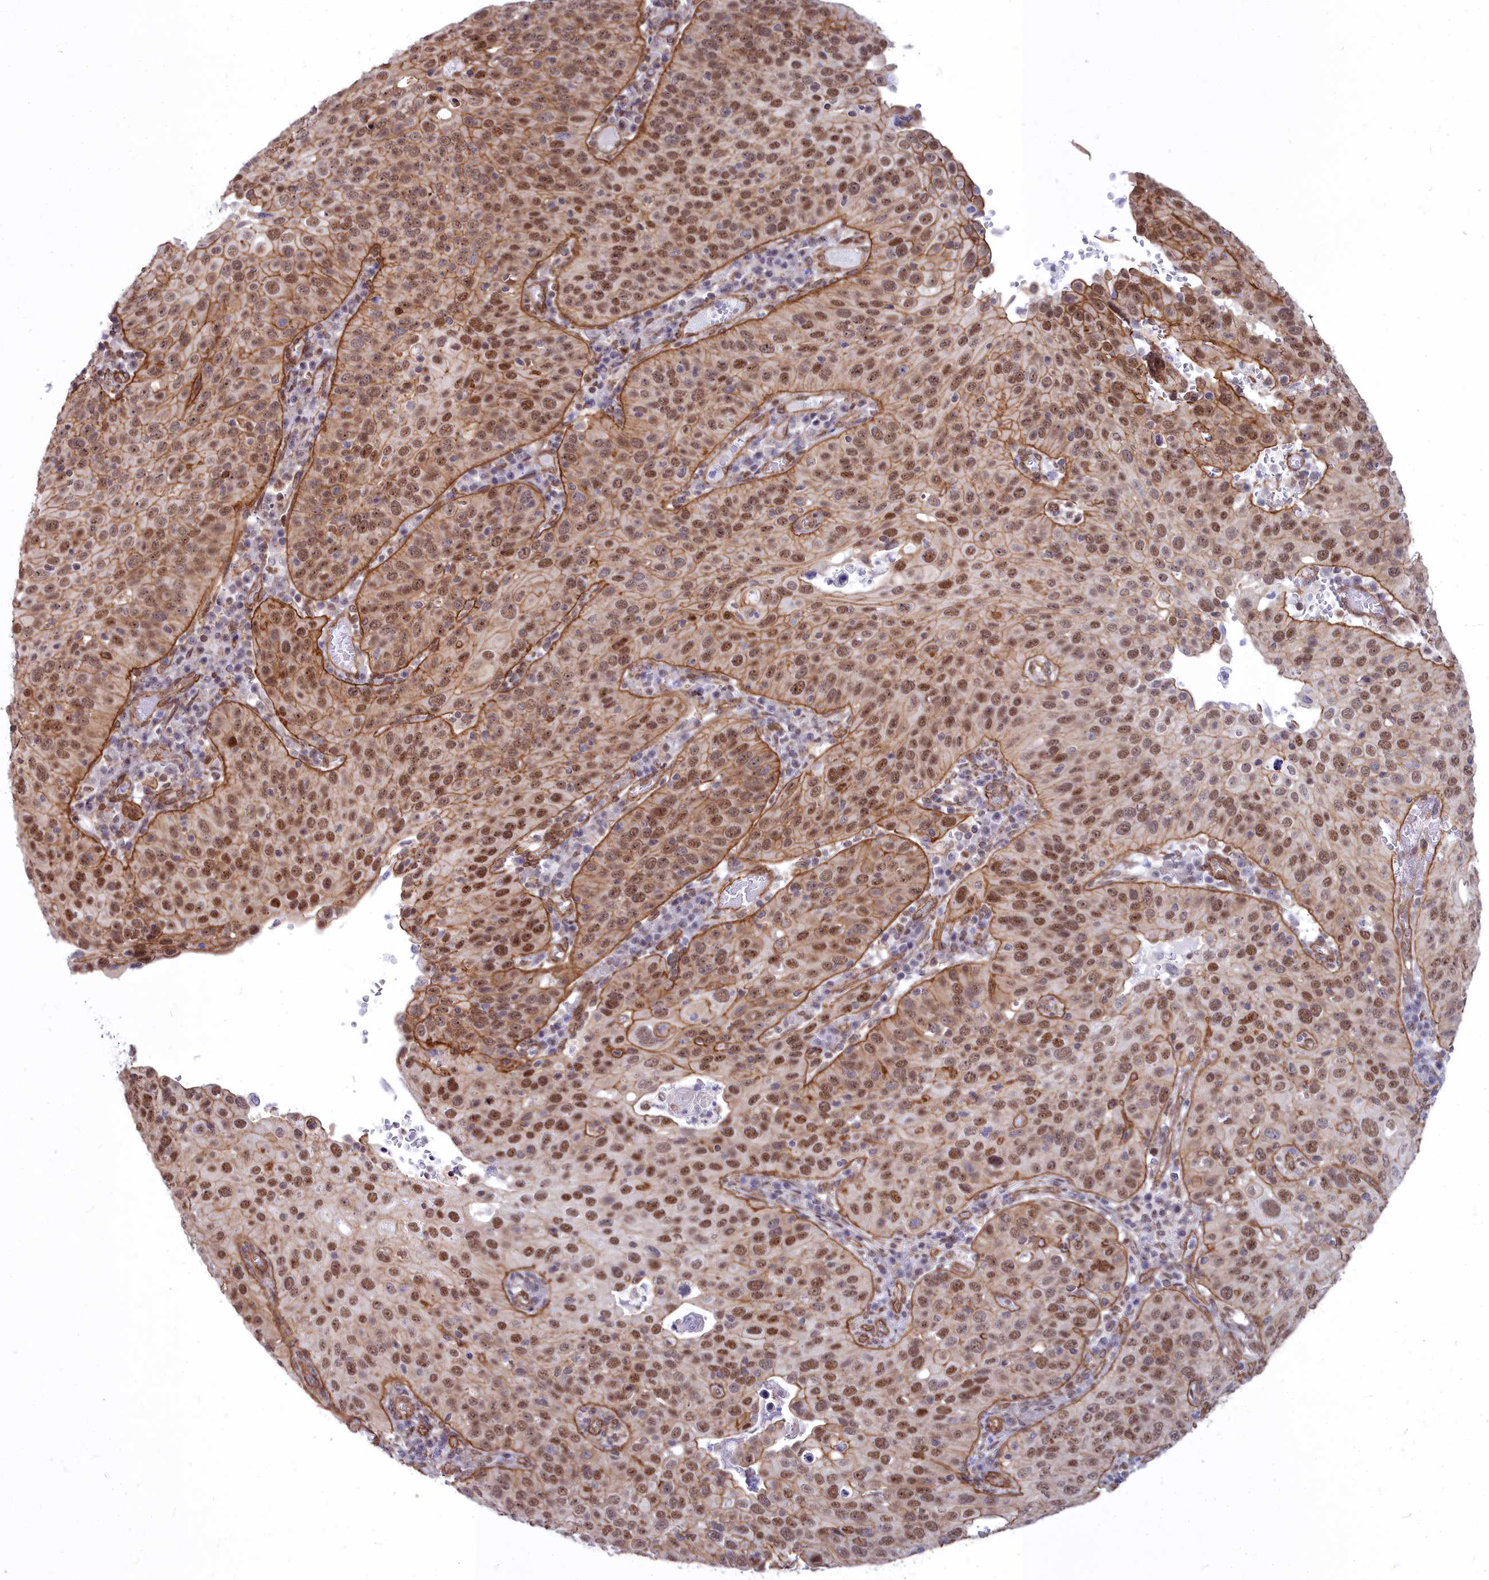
{"staining": {"intensity": "moderate", "quantity": ">75%", "location": "cytoplasmic/membranous,nuclear"}, "tissue": "cervical cancer", "cell_type": "Tumor cells", "image_type": "cancer", "snomed": [{"axis": "morphology", "description": "Squamous cell carcinoma, NOS"}, {"axis": "topography", "description": "Cervix"}], "caption": "Immunohistochemistry (IHC) (DAB) staining of human cervical squamous cell carcinoma shows moderate cytoplasmic/membranous and nuclear protein positivity in approximately >75% of tumor cells.", "gene": "YJU2", "patient": {"sex": "female", "age": 36}}